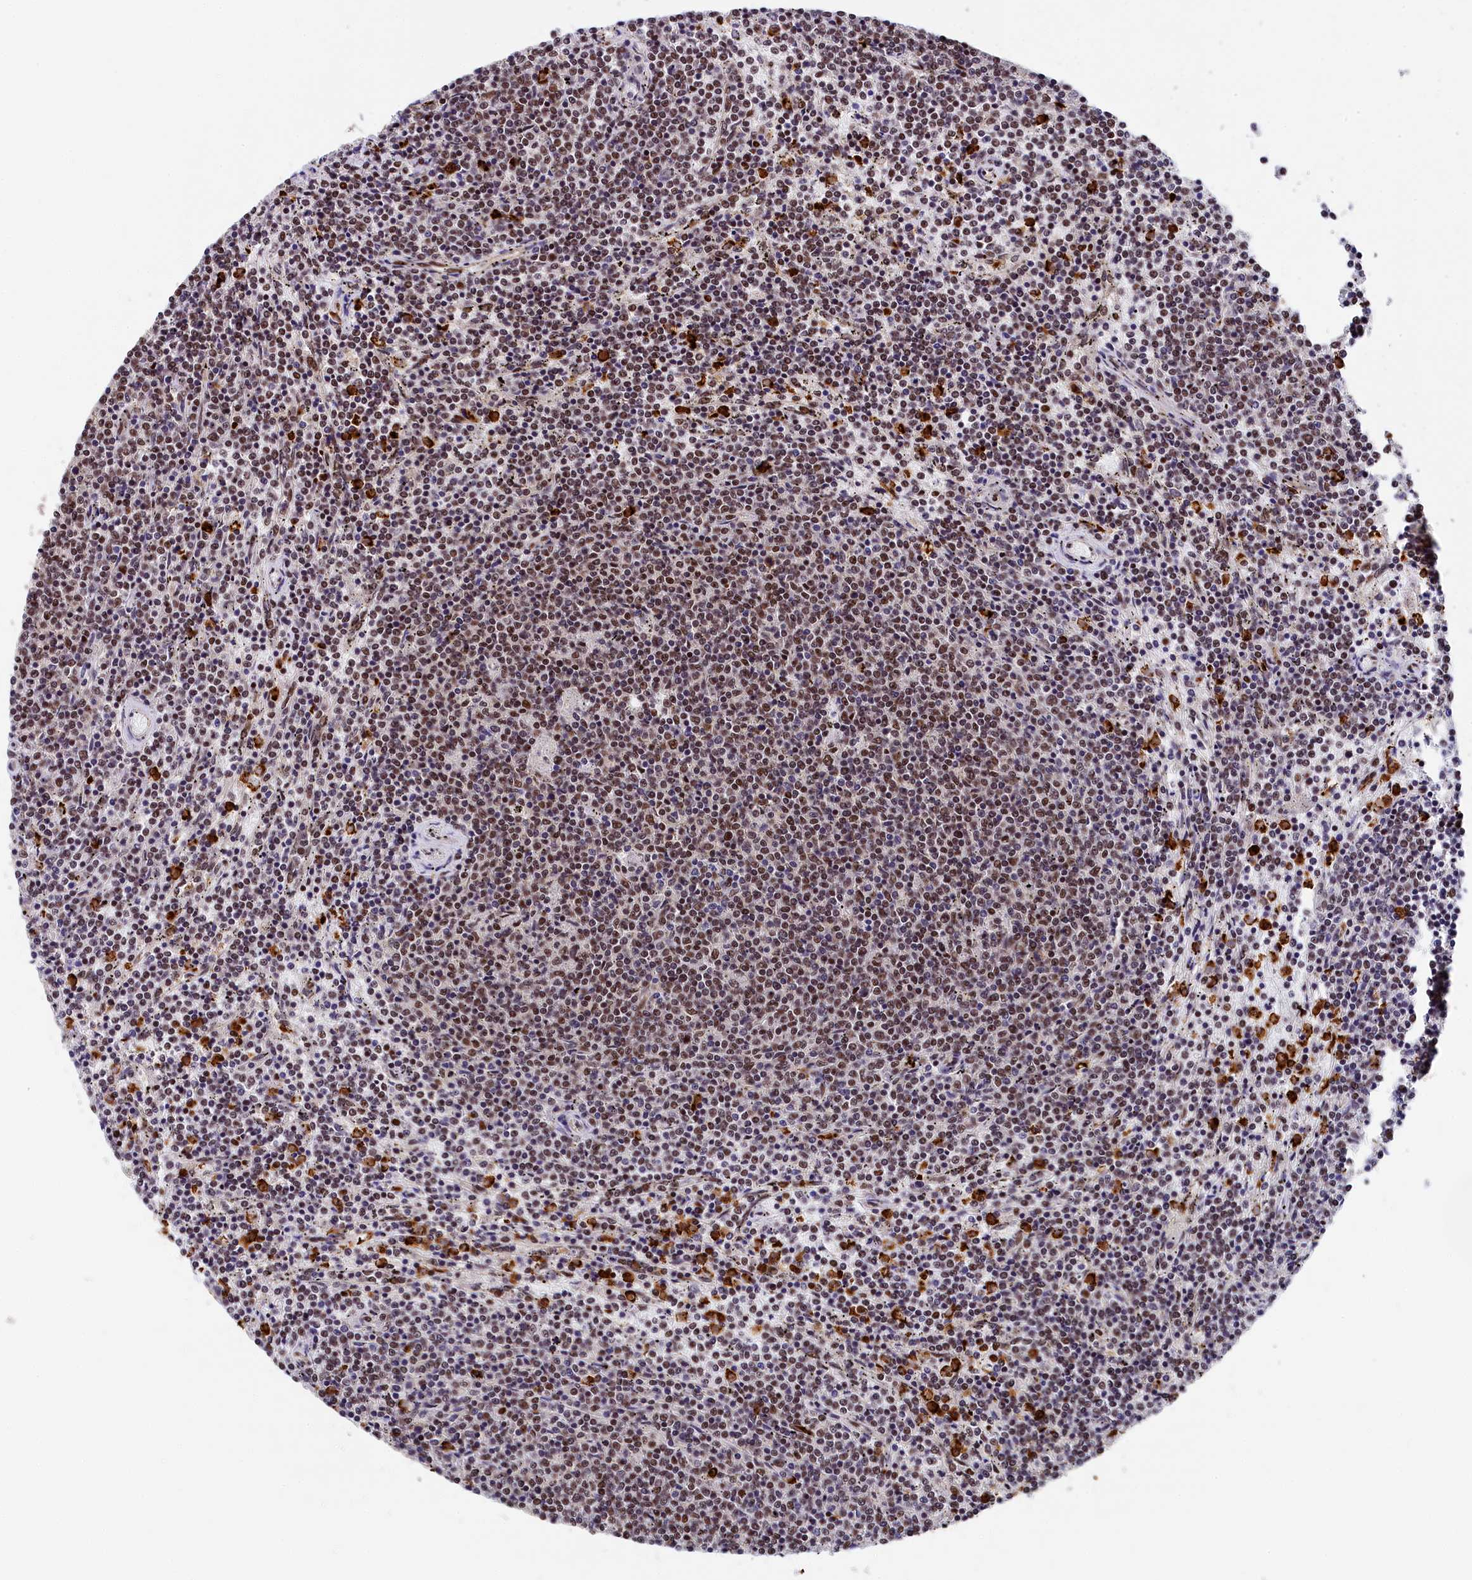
{"staining": {"intensity": "moderate", "quantity": "25%-75%", "location": "nuclear"}, "tissue": "lymphoma", "cell_type": "Tumor cells", "image_type": "cancer", "snomed": [{"axis": "morphology", "description": "Malignant lymphoma, non-Hodgkin's type, Low grade"}, {"axis": "topography", "description": "Spleen"}], "caption": "Protein staining shows moderate nuclear staining in approximately 25%-75% of tumor cells in low-grade malignant lymphoma, non-Hodgkin's type. The protein of interest is shown in brown color, while the nuclei are stained blue.", "gene": "ADIG", "patient": {"sex": "female", "age": 50}}